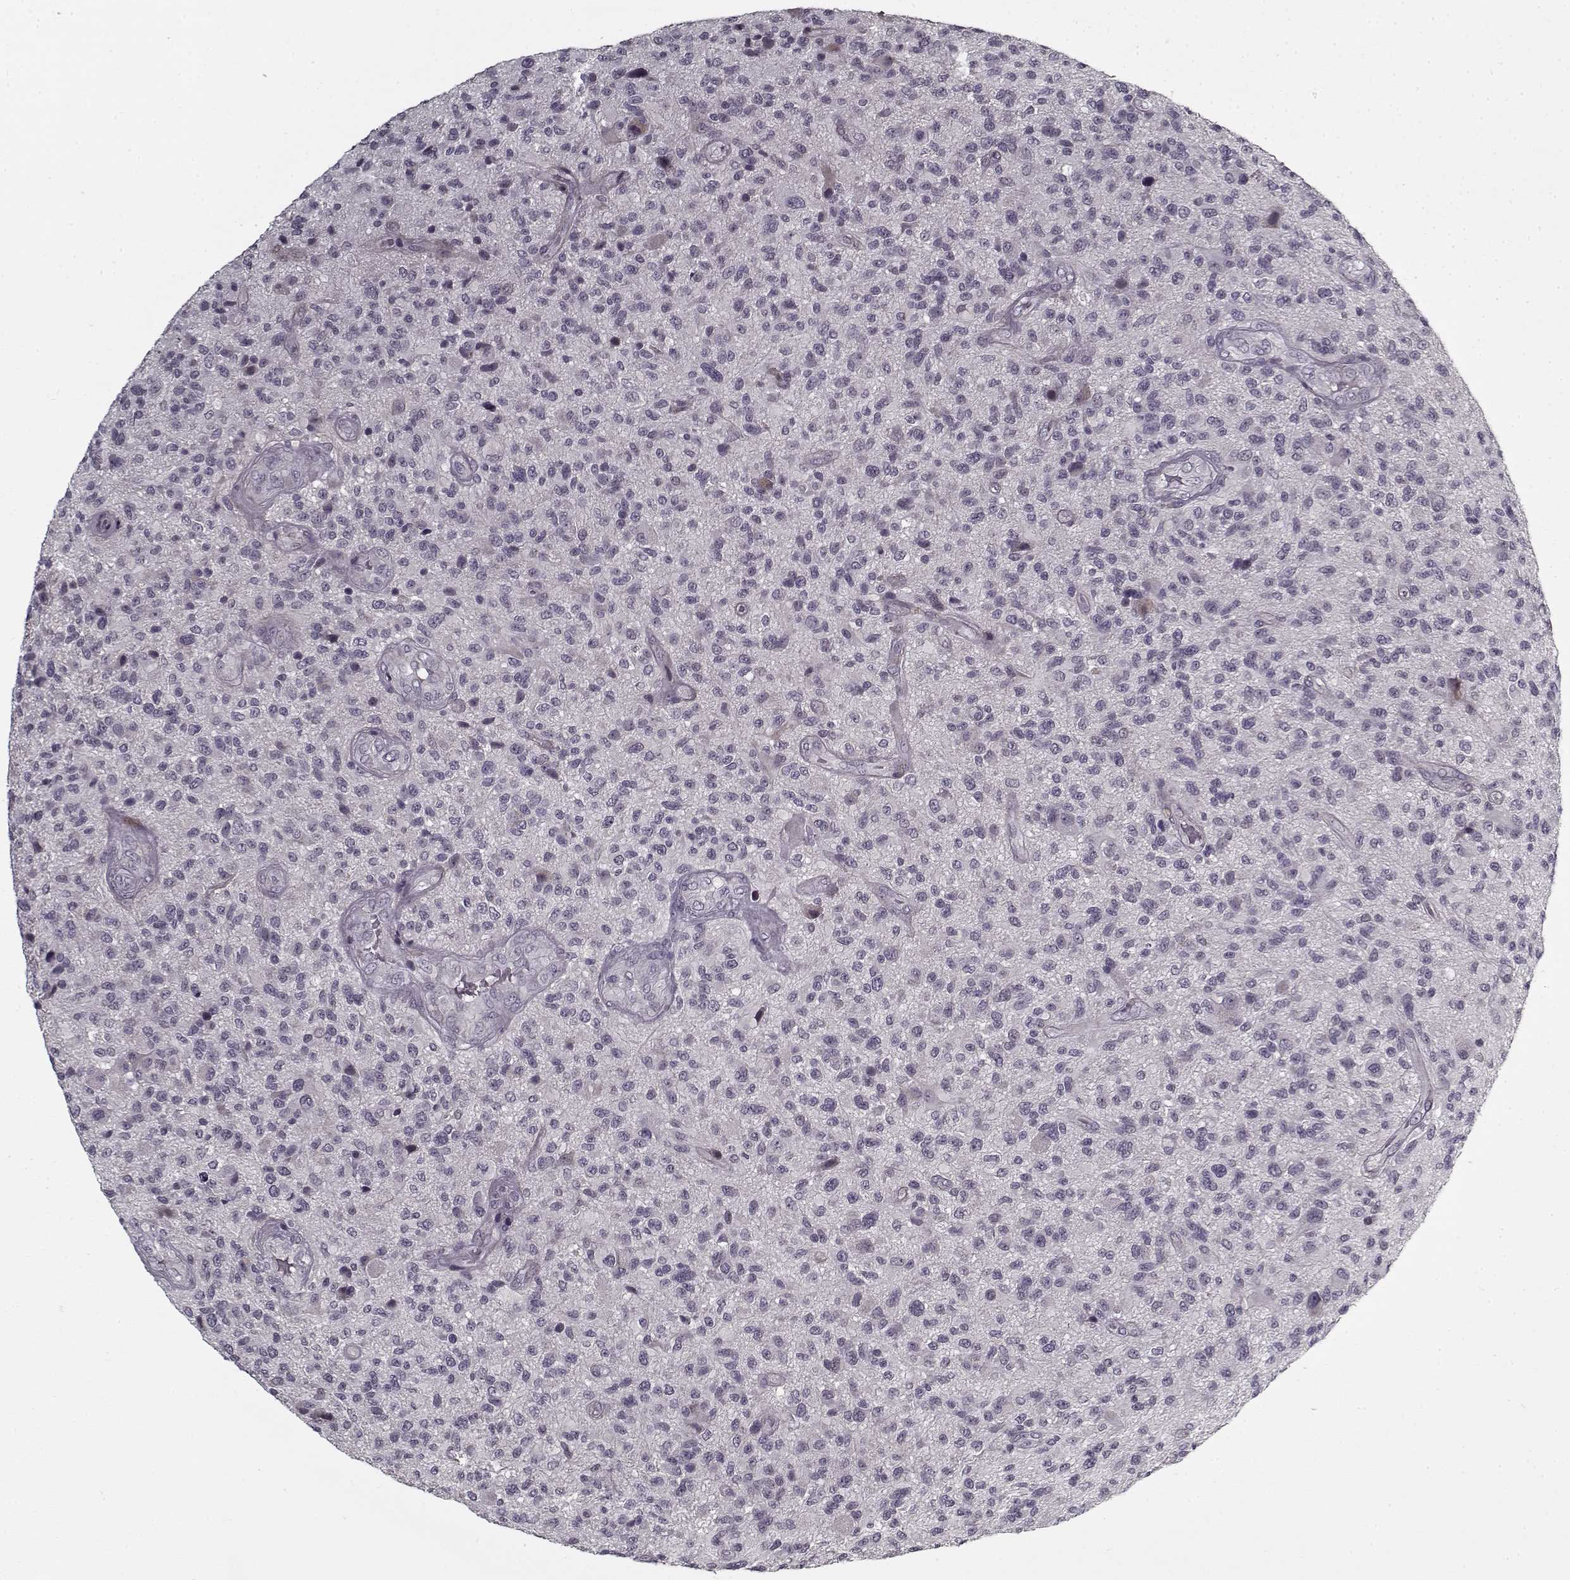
{"staining": {"intensity": "negative", "quantity": "none", "location": "none"}, "tissue": "glioma", "cell_type": "Tumor cells", "image_type": "cancer", "snomed": [{"axis": "morphology", "description": "Glioma, malignant, High grade"}, {"axis": "topography", "description": "Brain"}], "caption": "There is no significant expression in tumor cells of high-grade glioma (malignant).", "gene": "LAMA2", "patient": {"sex": "male", "age": 47}}